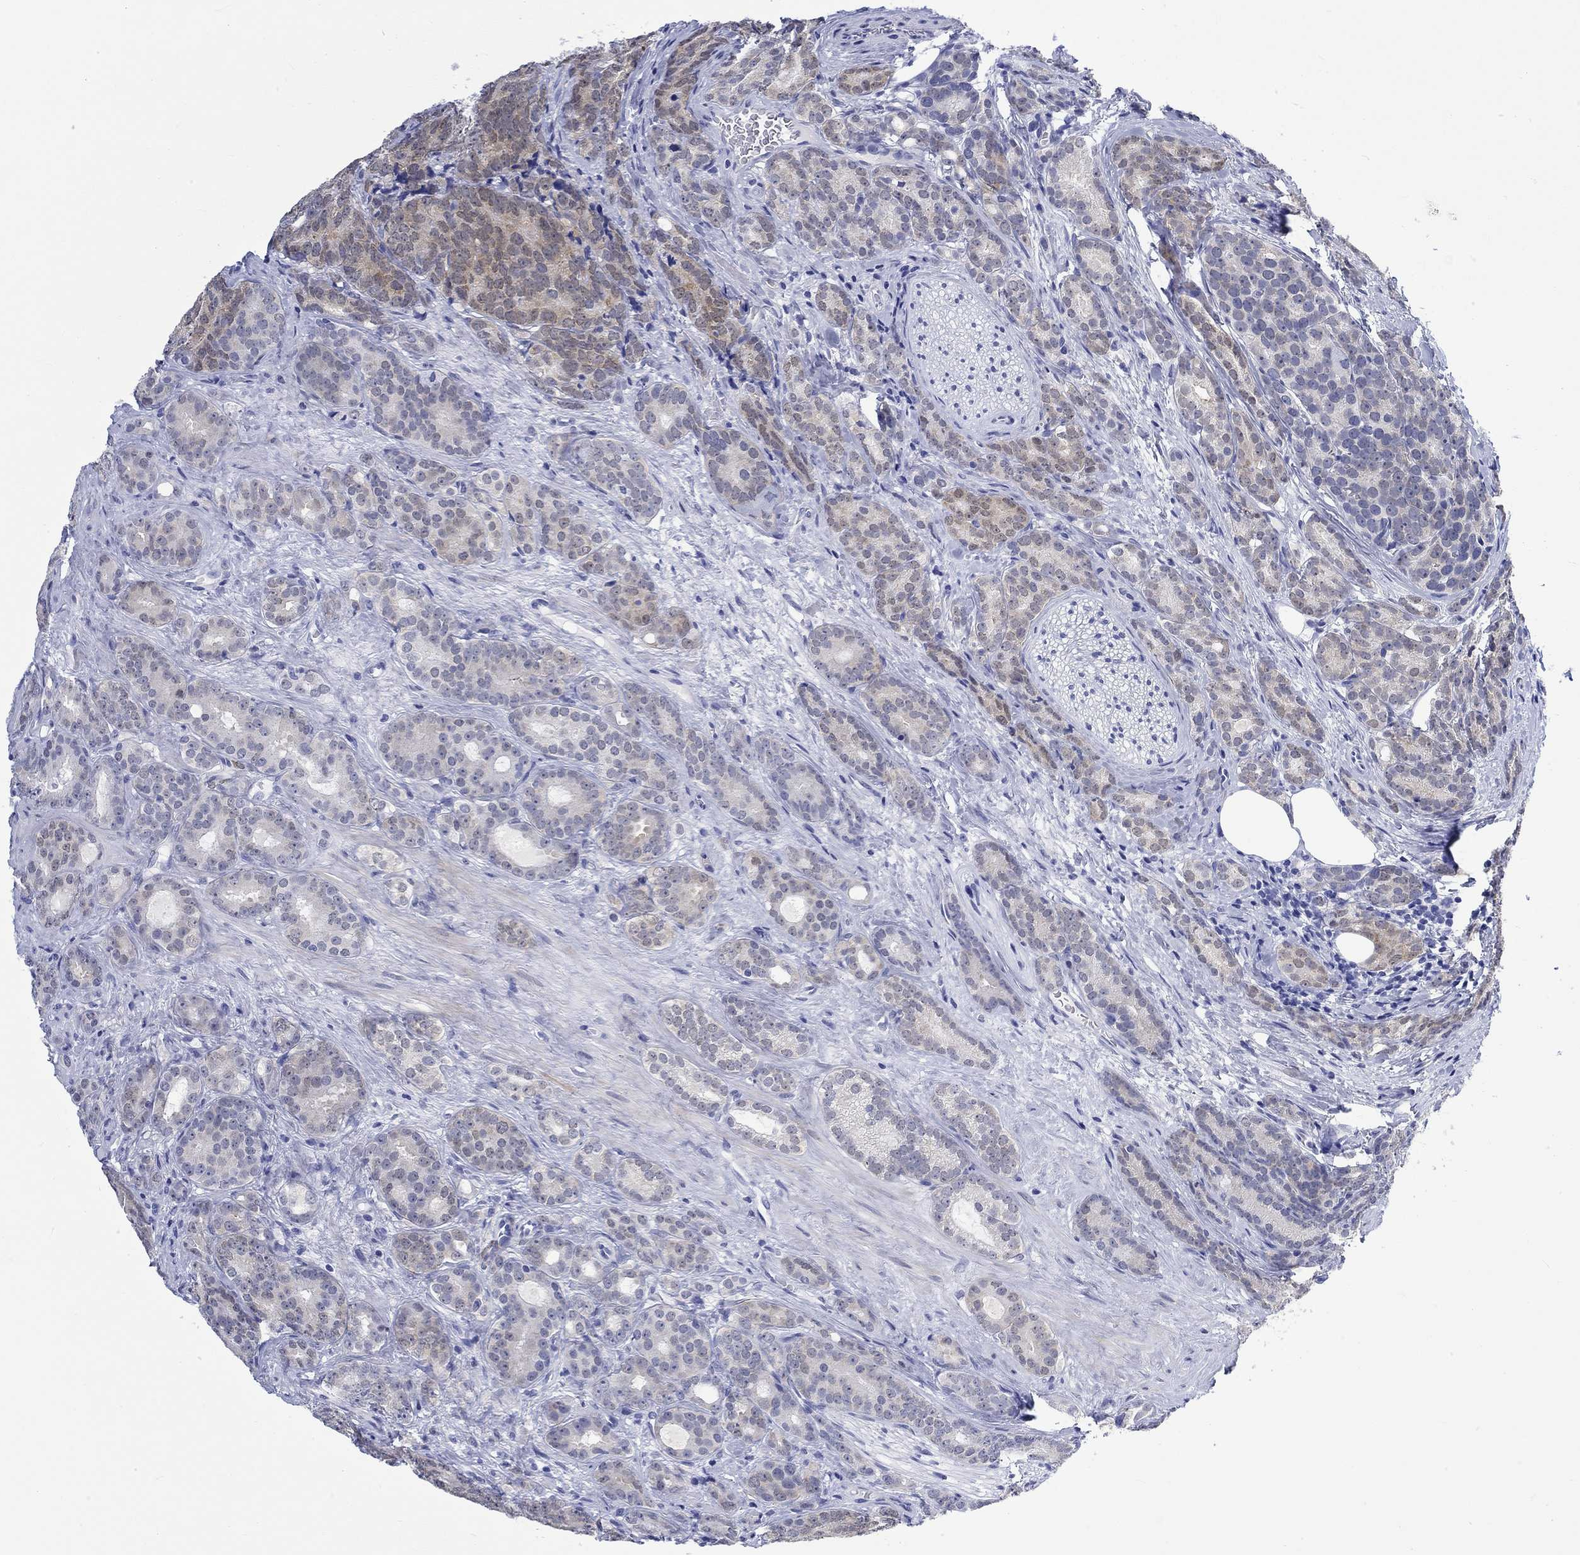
{"staining": {"intensity": "moderate", "quantity": "<25%", "location": "cytoplasmic/membranous"}, "tissue": "prostate cancer", "cell_type": "Tumor cells", "image_type": "cancer", "snomed": [{"axis": "morphology", "description": "Adenocarcinoma, NOS"}, {"axis": "topography", "description": "Prostate"}], "caption": "Human prostate cancer (adenocarcinoma) stained with a brown dye reveals moderate cytoplasmic/membranous positive expression in about <25% of tumor cells.", "gene": "MSI1", "patient": {"sex": "male", "age": 71}}